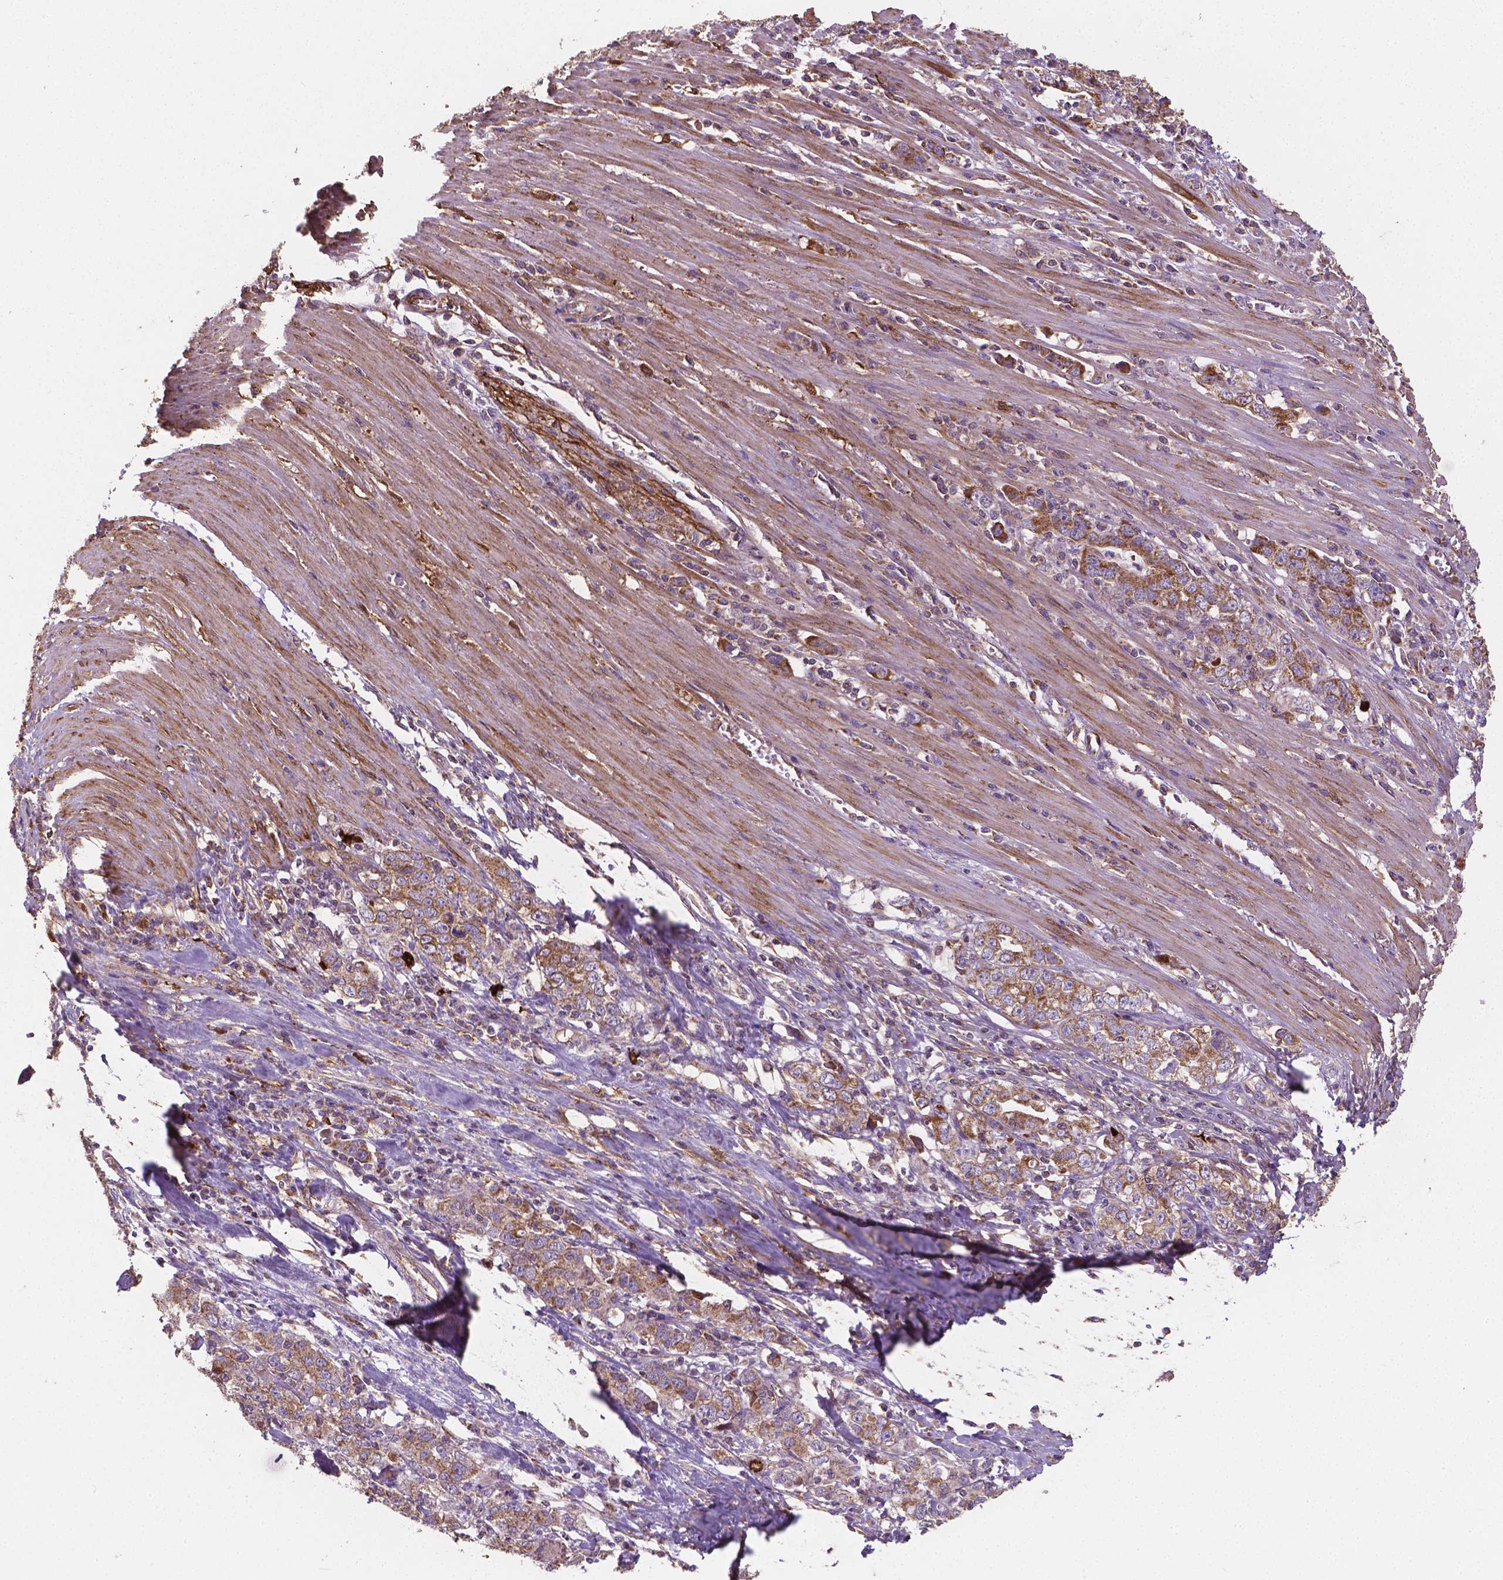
{"staining": {"intensity": "moderate", "quantity": "25%-75%", "location": "cytoplasmic/membranous"}, "tissue": "stomach cancer", "cell_type": "Tumor cells", "image_type": "cancer", "snomed": [{"axis": "morphology", "description": "Adenocarcinoma, NOS"}, {"axis": "topography", "description": "Stomach, lower"}], "caption": "Immunohistochemical staining of human stomach cancer (adenocarcinoma) reveals medium levels of moderate cytoplasmic/membranous expression in about 25%-75% of tumor cells.", "gene": "TCAF1", "patient": {"sex": "female", "age": 72}}